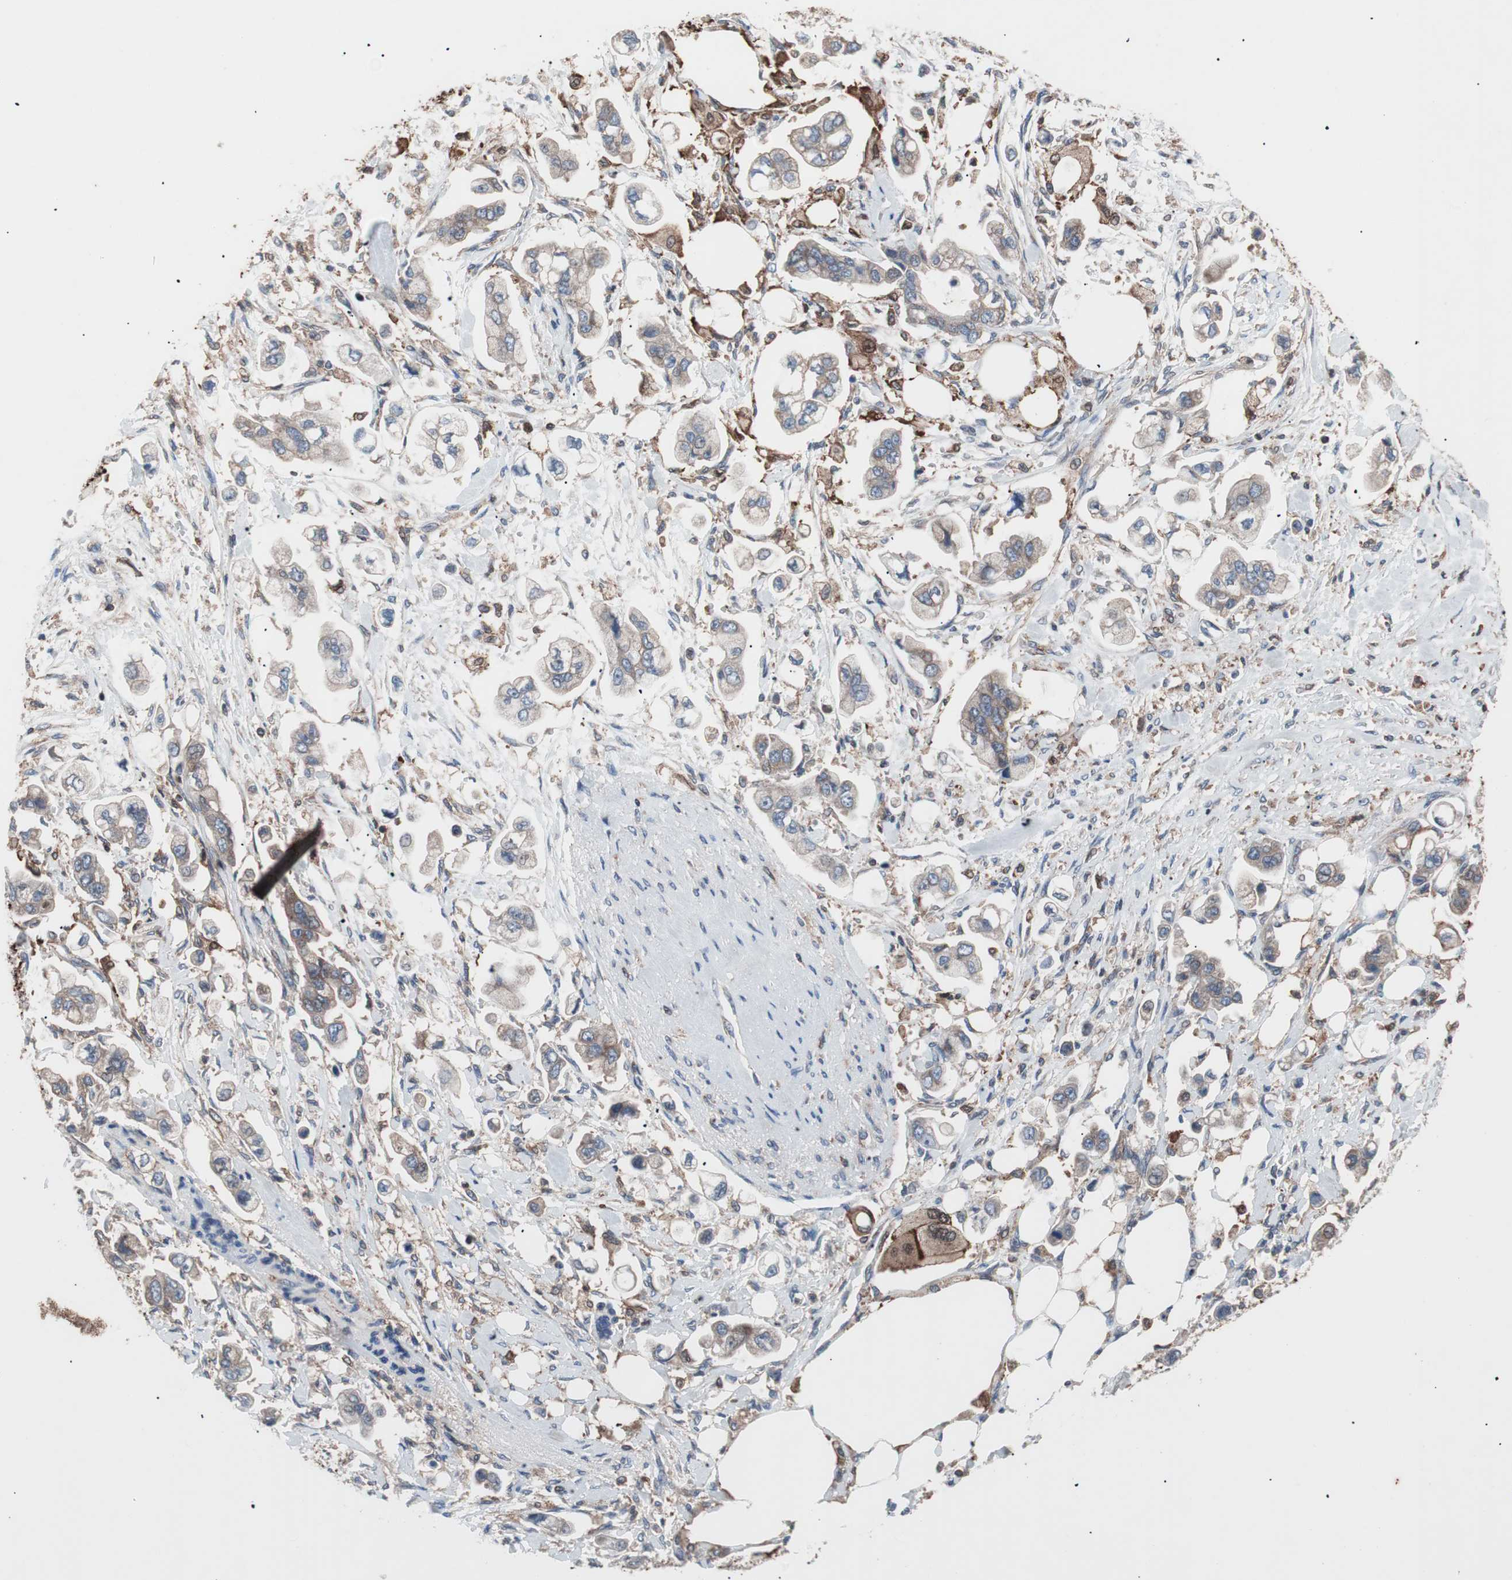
{"staining": {"intensity": "moderate", "quantity": ">75%", "location": "cytoplasmic/membranous"}, "tissue": "stomach cancer", "cell_type": "Tumor cells", "image_type": "cancer", "snomed": [{"axis": "morphology", "description": "Adenocarcinoma, NOS"}, {"axis": "topography", "description": "Stomach"}], "caption": "Immunohistochemical staining of human stomach cancer demonstrates moderate cytoplasmic/membranous protein positivity in approximately >75% of tumor cells.", "gene": "PIK3R1", "patient": {"sex": "male", "age": 62}}